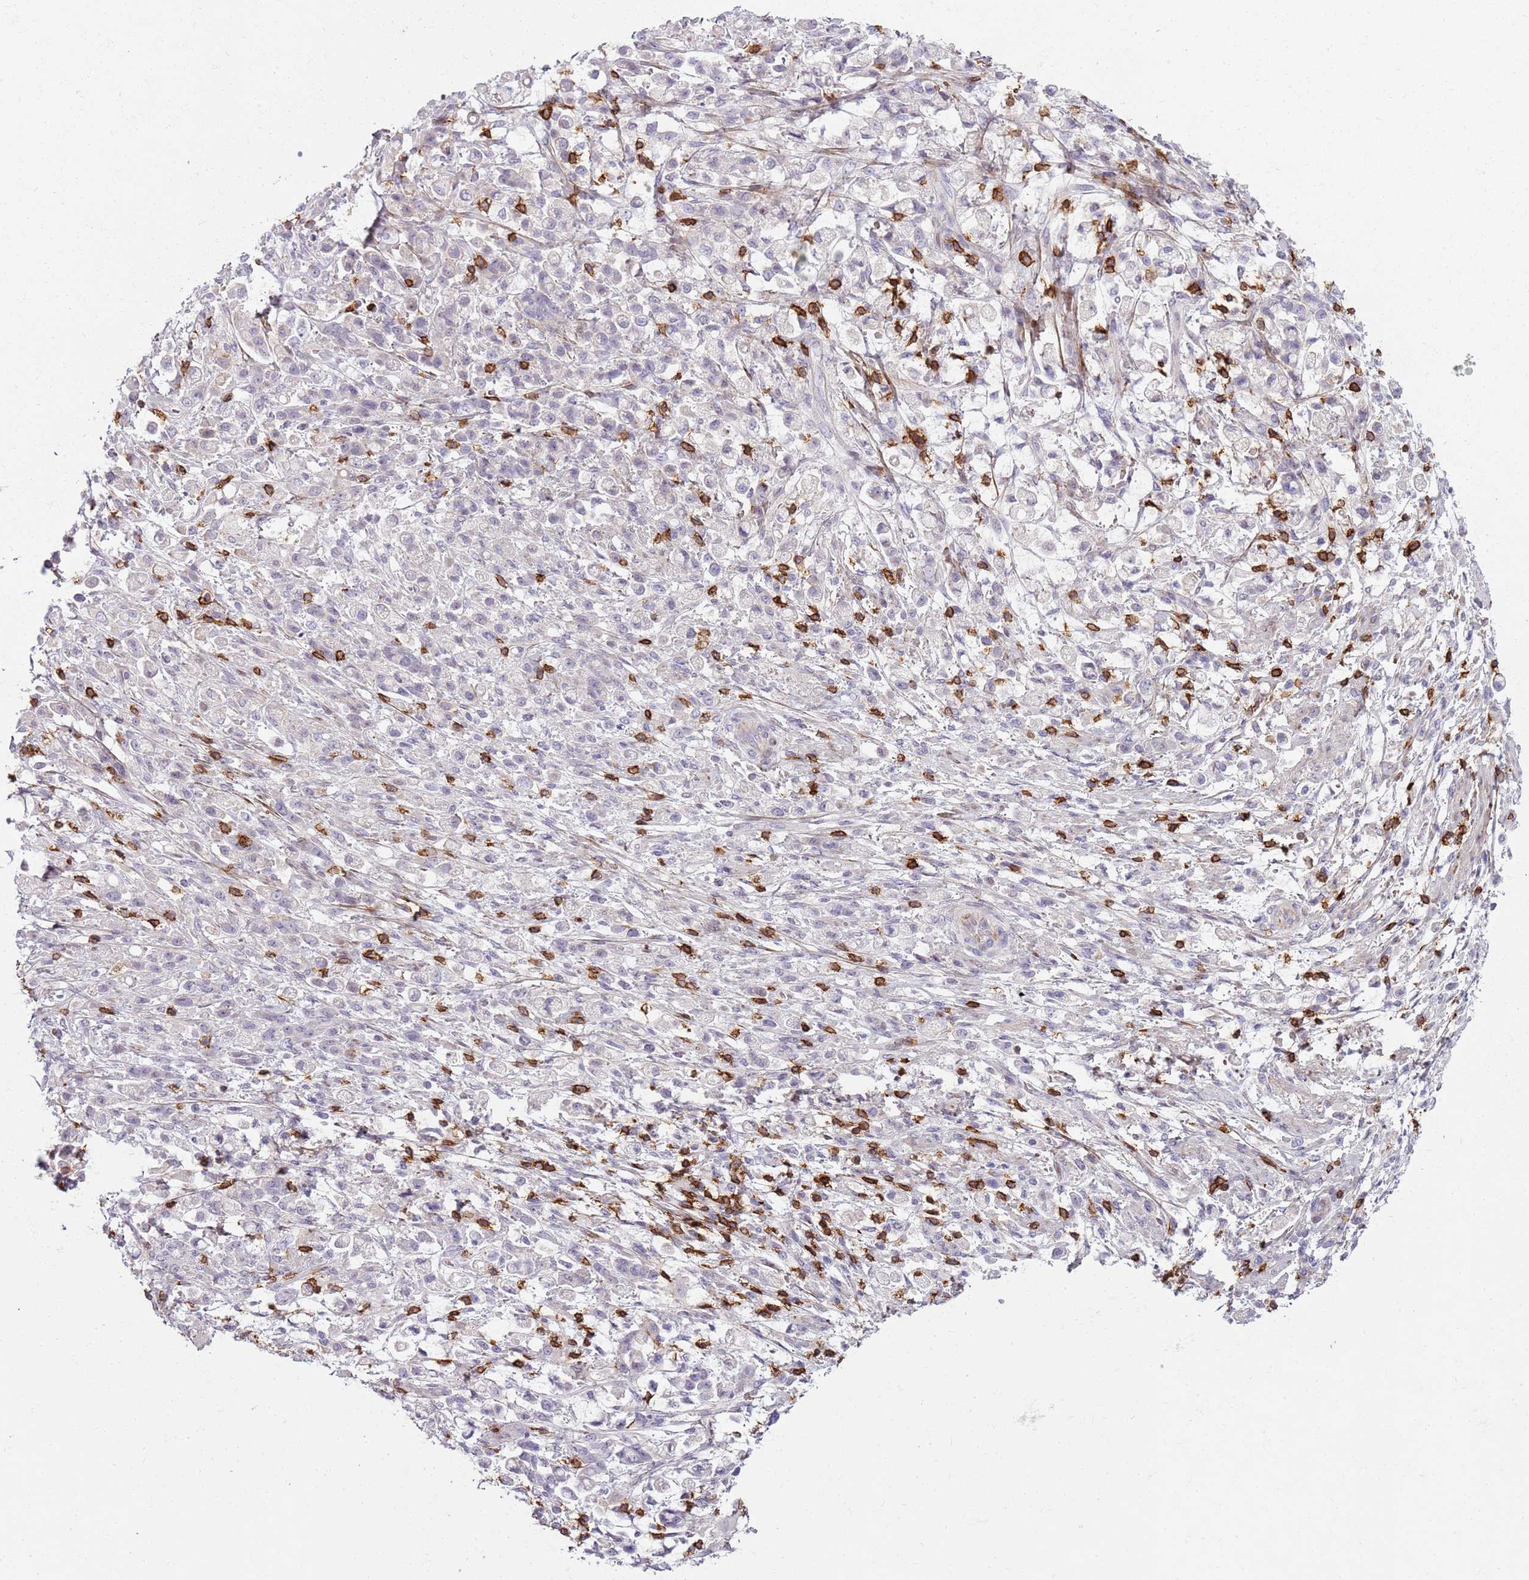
{"staining": {"intensity": "negative", "quantity": "none", "location": "none"}, "tissue": "stomach cancer", "cell_type": "Tumor cells", "image_type": "cancer", "snomed": [{"axis": "morphology", "description": "Adenocarcinoma, NOS"}, {"axis": "topography", "description": "Stomach"}], "caption": "DAB immunohistochemical staining of human stomach cancer shows no significant positivity in tumor cells.", "gene": "ZNF583", "patient": {"sex": "female", "age": 60}}